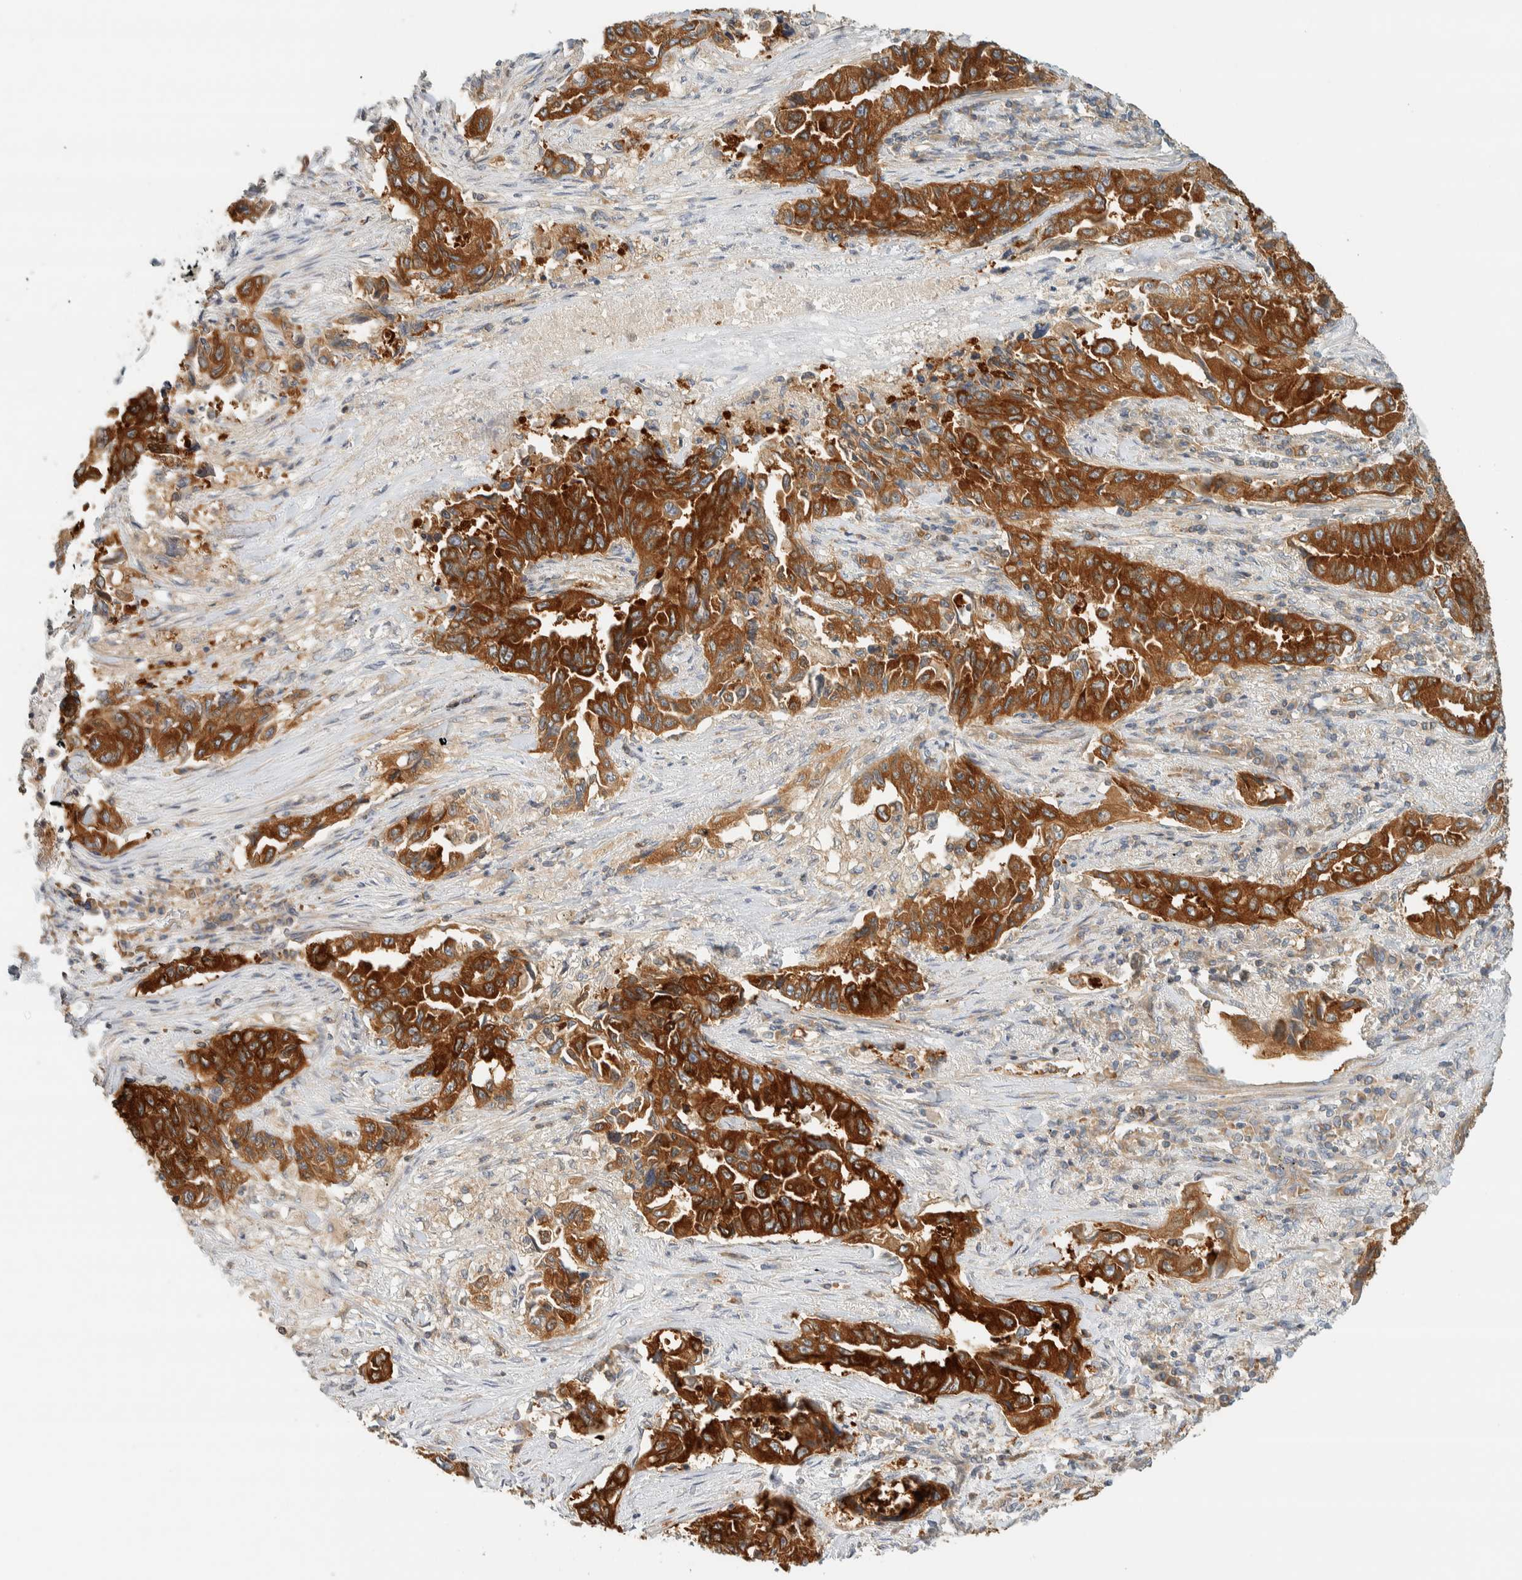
{"staining": {"intensity": "strong", "quantity": ">75%", "location": "cytoplasmic/membranous"}, "tissue": "lung cancer", "cell_type": "Tumor cells", "image_type": "cancer", "snomed": [{"axis": "morphology", "description": "Adenocarcinoma, NOS"}, {"axis": "topography", "description": "Lung"}], "caption": "Immunohistochemistry (IHC) photomicrograph of neoplastic tissue: human lung cancer stained using IHC demonstrates high levels of strong protein expression localized specifically in the cytoplasmic/membranous of tumor cells, appearing as a cytoplasmic/membranous brown color.", "gene": "ARFGEF1", "patient": {"sex": "female", "age": 51}}